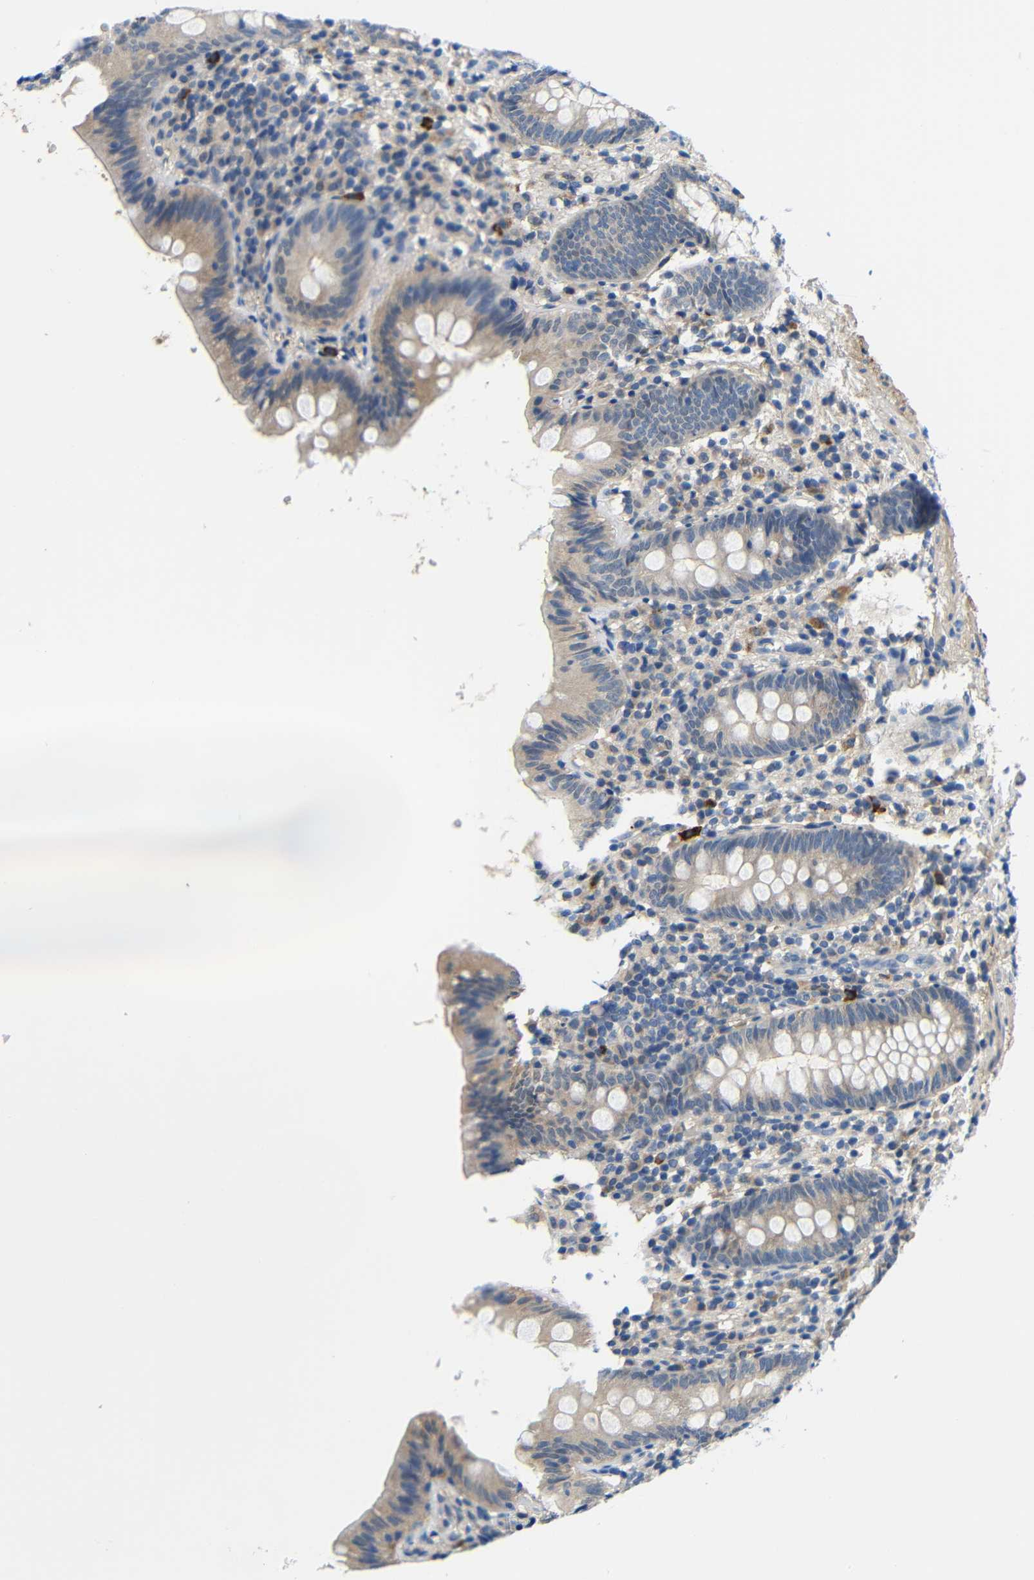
{"staining": {"intensity": "weak", "quantity": "25%-75%", "location": "cytoplasmic/membranous"}, "tissue": "appendix", "cell_type": "Glandular cells", "image_type": "normal", "snomed": [{"axis": "morphology", "description": "Normal tissue, NOS"}, {"axis": "topography", "description": "Appendix"}], "caption": "Immunohistochemical staining of unremarkable human appendix exhibits 25%-75% levels of weak cytoplasmic/membranous protein positivity in about 25%-75% of glandular cells. Immunohistochemistry stains the protein of interest in brown and the nuclei are stained blue.", "gene": "NEGR1", "patient": {"sex": "male", "age": 52}}